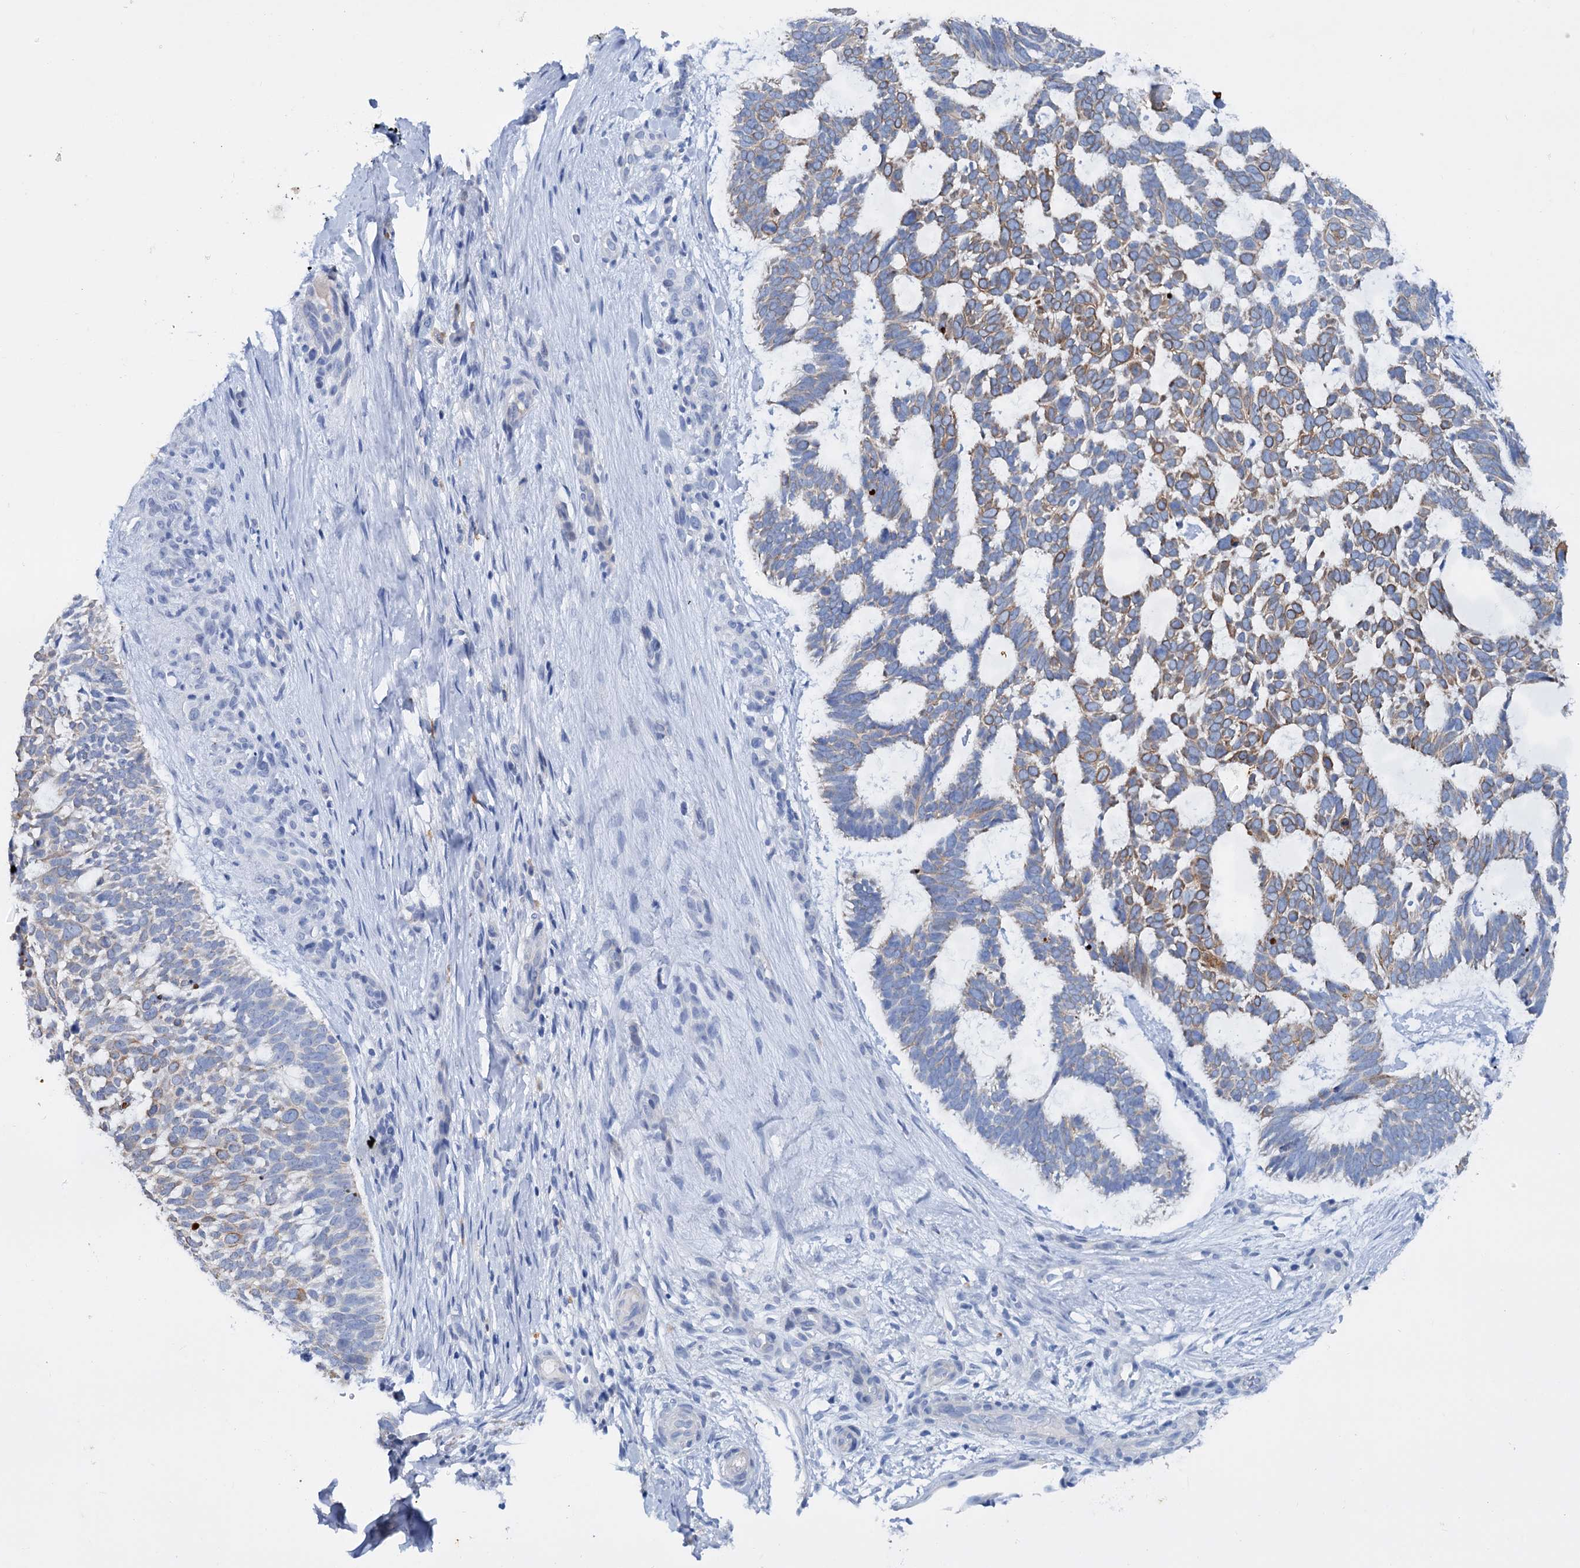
{"staining": {"intensity": "moderate", "quantity": "25%-75%", "location": "cytoplasmic/membranous"}, "tissue": "skin cancer", "cell_type": "Tumor cells", "image_type": "cancer", "snomed": [{"axis": "morphology", "description": "Basal cell carcinoma"}, {"axis": "topography", "description": "Skin"}], "caption": "IHC (DAB (3,3'-diaminobenzidine)) staining of skin cancer displays moderate cytoplasmic/membranous protein positivity in about 25%-75% of tumor cells.", "gene": "FAAP20", "patient": {"sex": "male", "age": 88}}